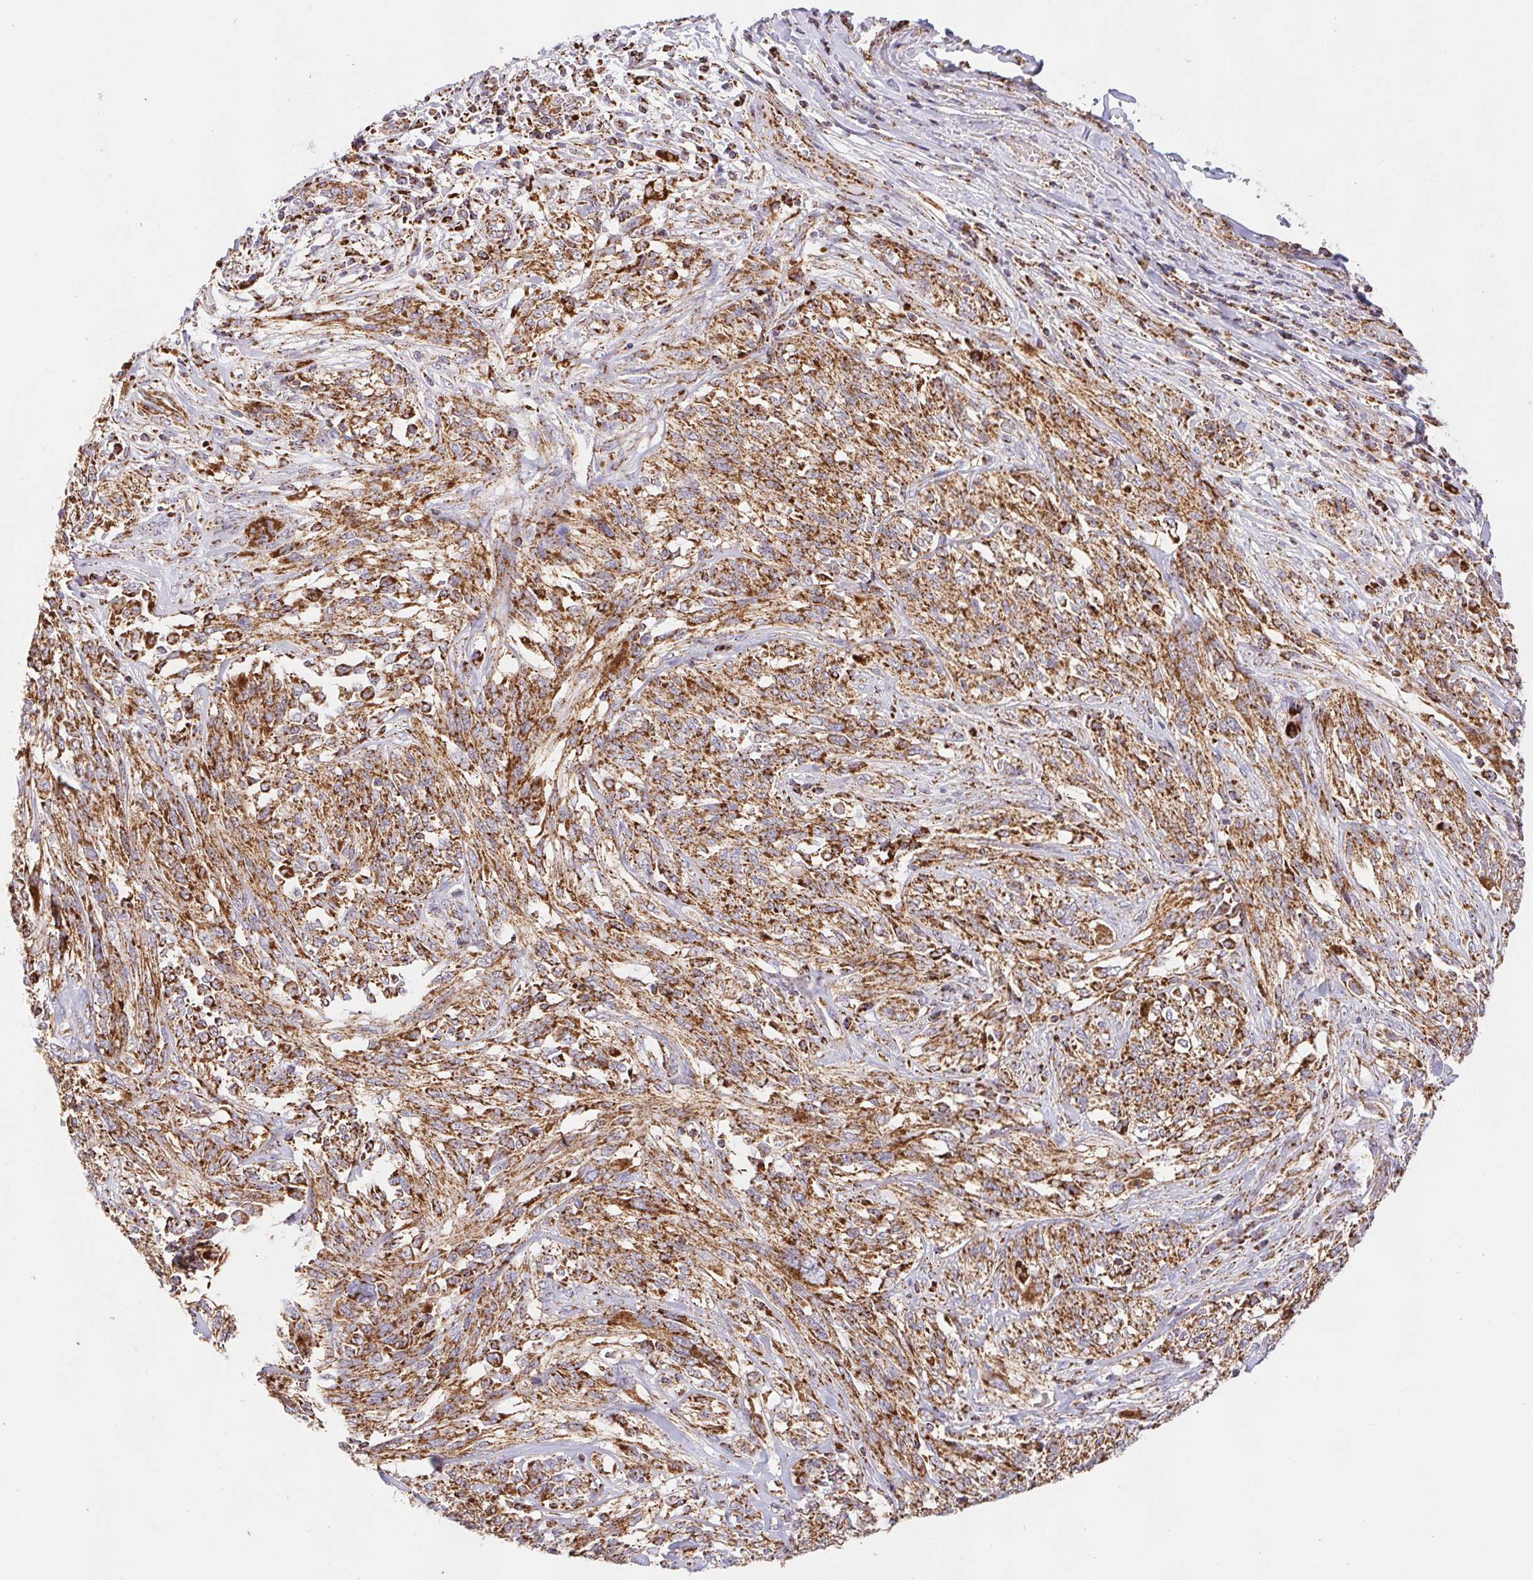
{"staining": {"intensity": "strong", "quantity": ">75%", "location": "cytoplasmic/membranous"}, "tissue": "melanoma", "cell_type": "Tumor cells", "image_type": "cancer", "snomed": [{"axis": "morphology", "description": "Malignant melanoma, NOS"}, {"axis": "topography", "description": "Skin"}], "caption": "An image of human malignant melanoma stained for a protein exhibits strong cytoplasmic/membranous brown staining in tumor cells.", "gene": "NIPSNAP2", "patient": {"sex": "female", "age": 91}}